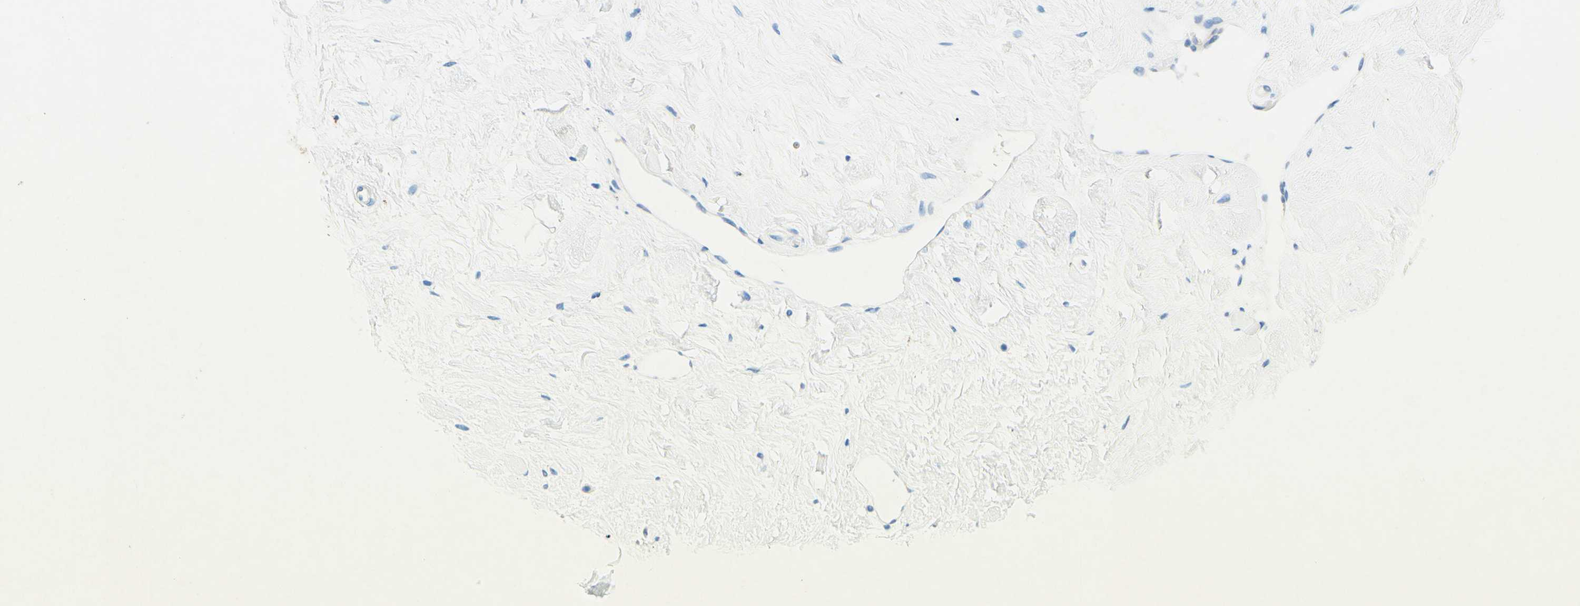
{"staining": {"intensity": "negative", "quantity": "none", "location": "none"}, "tissue": "breast", "cell_type": "Adipocytes", "image_type": "normal", "snomed": [{"axis": "morphology", "description": "Normal tissue, NOS"}, {"axis": "topography", "description": "Breast"}], "caption": "Immunohistochemistry histopathology image of unremarkable breast: breast stained with DAB (3,3'-diaminobenzidine) reveals no significant protein staining in adipocytes.", "gene": "SLC46A1", "patient": {"sex": "female", "age": 23}}